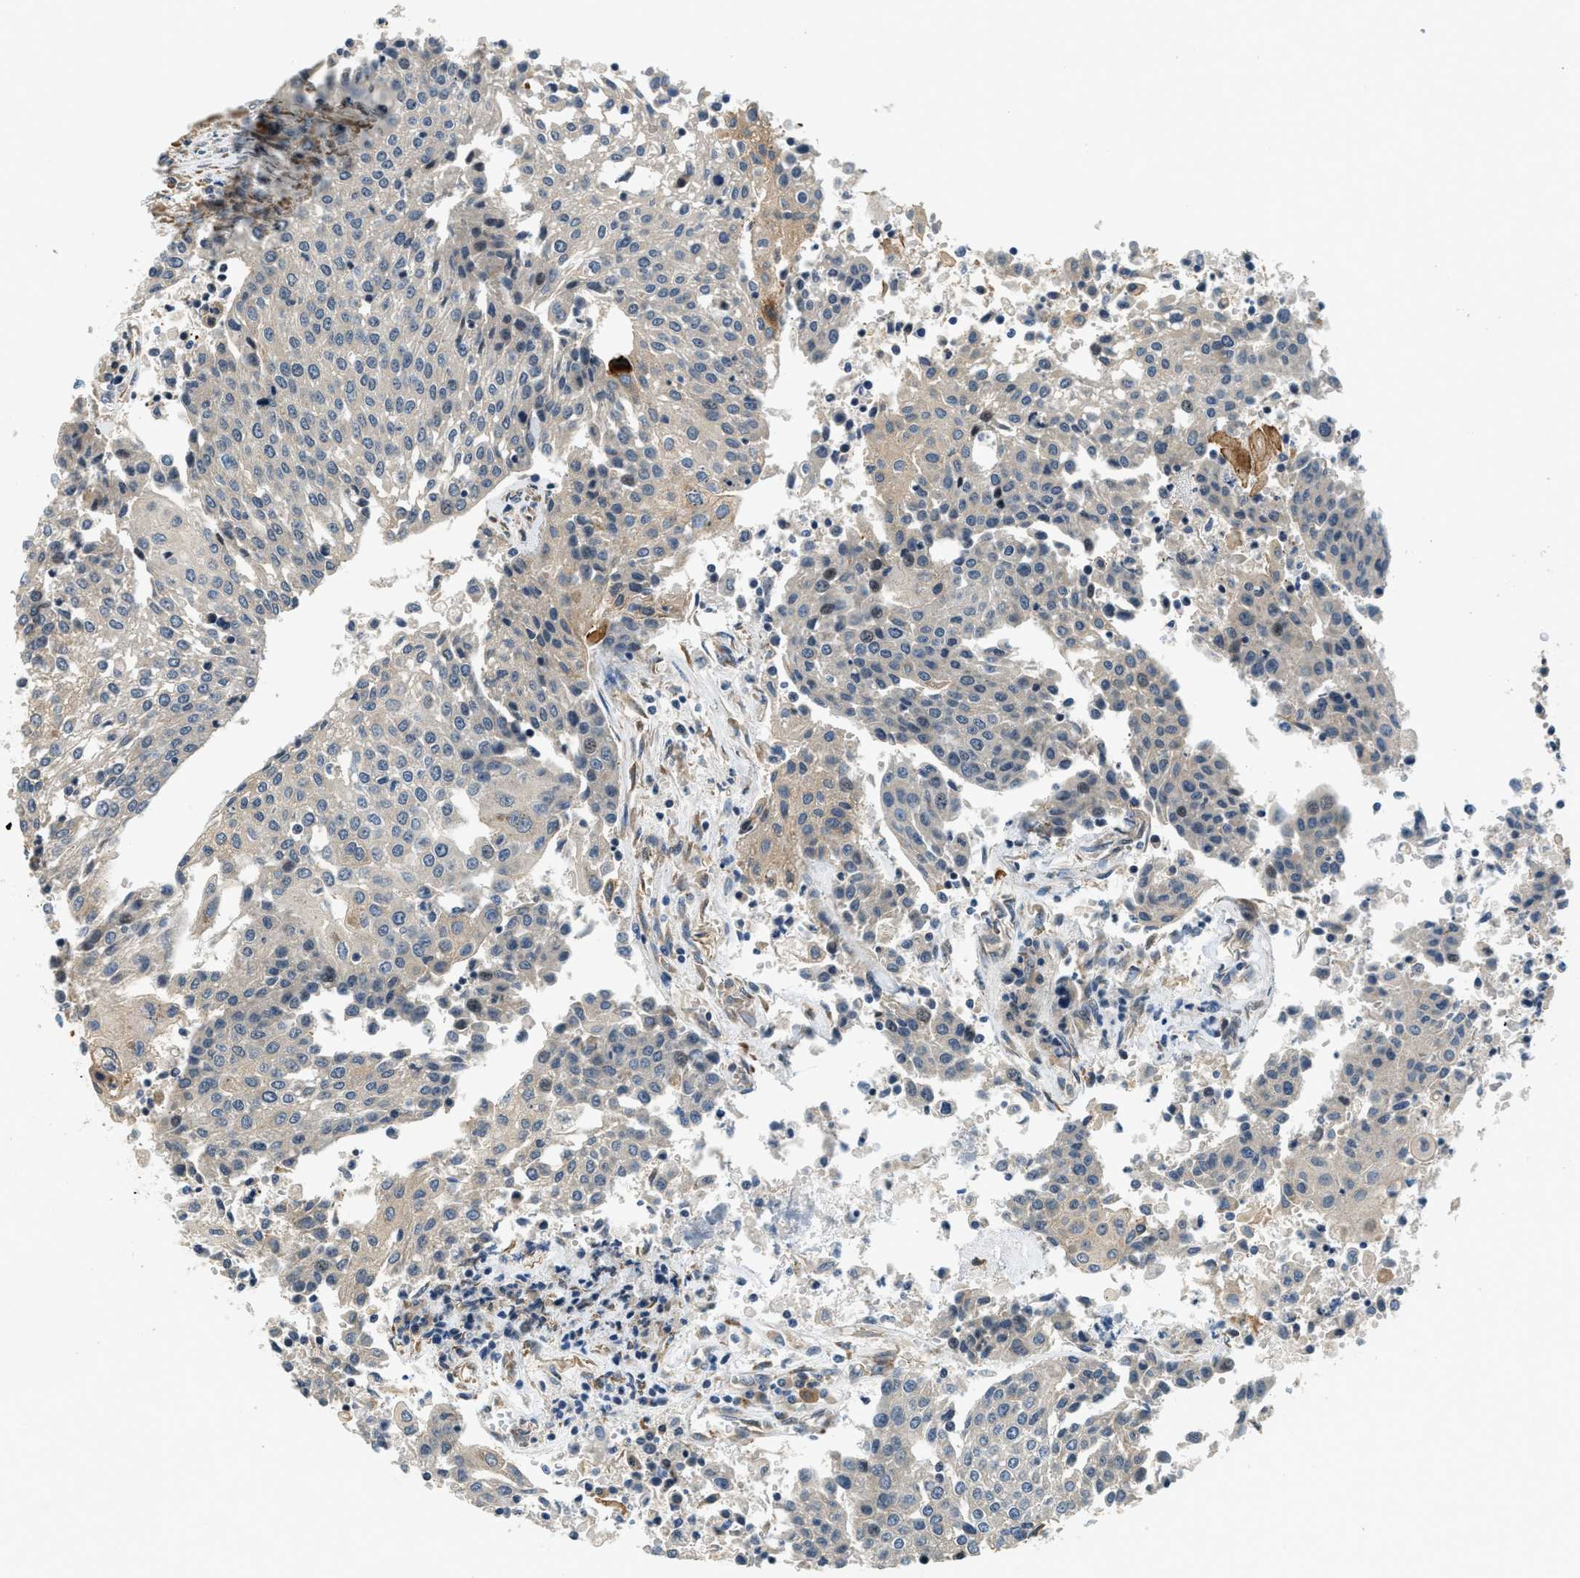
{"staining": {"intensity": "weak", "quantity": "<25%", "location": "cytoplasmic/membranous"}, "tissue": "urothelial cancer", "cell_type": "Tumor cells", "image_type": "cancer", "snomed": [{"axis": "morphology", "description": "Urothelial carcinoma, High grade"}, {"axis": "topography", "description": "Urinary bladder"}], "caption": "There is no significant staining in tumor cells of urothelial cancer. (Stains: DAB immunohistochemistry (IHC) with hematoxylin counter stain, Microscopy: brightfield microscopy at high magnification).", "gene": "ALOX12", "patient": {"sex": "female", "age": 85}}